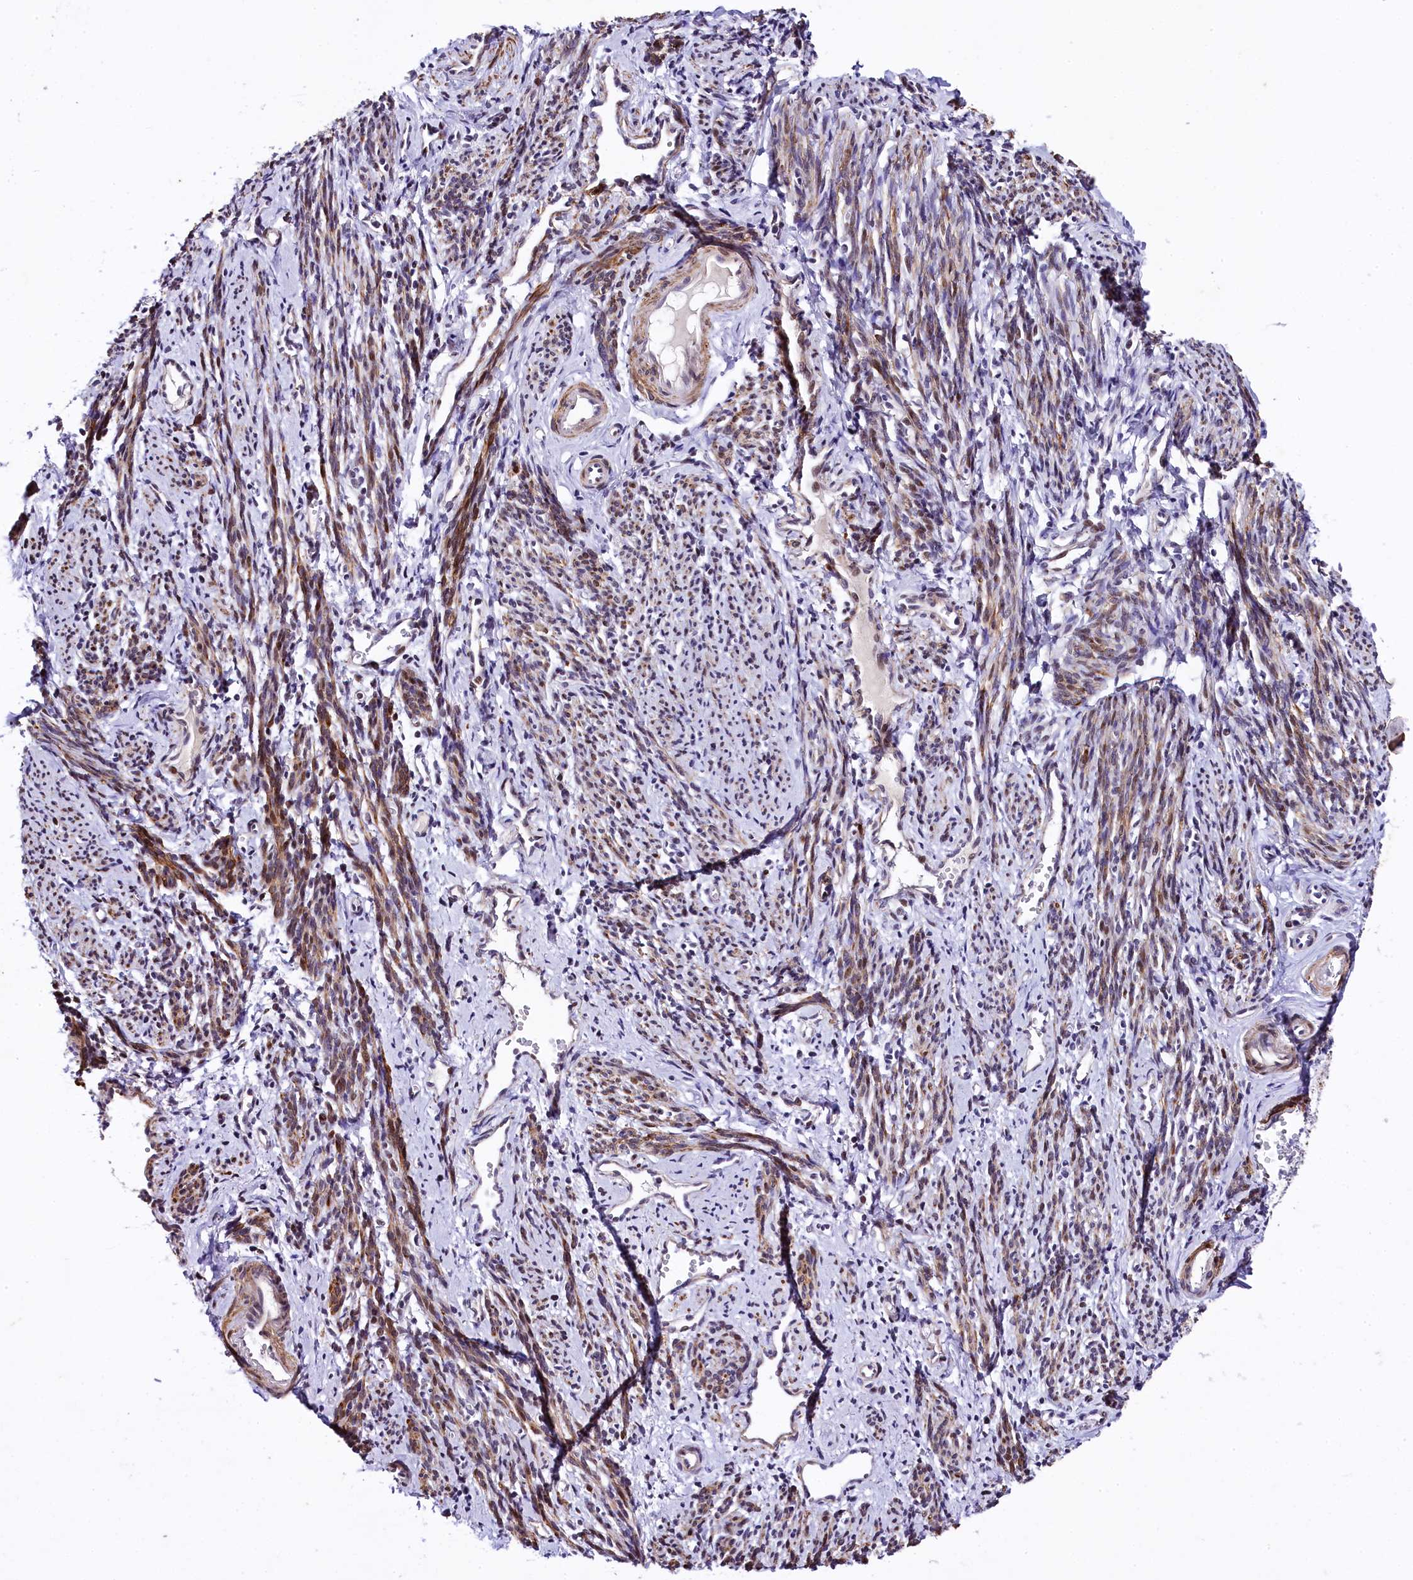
{"staining": {"intensity": "moderate", "quantity": ">75%", "location": "cytoplasmic/membranous"}, "tissue": "smooth muscle", "cell_type": "Smooth muscle cells", "image_type": "normal", "snomed": [{"axis": "morphology", "description": "Normal tissue, NOS"}, {"axis": "topography", "description": "Smooth muscle"}, {"axis": "topography", "description": "Uterus"}], "caption": "Smooth muscle cells display moderate cytoplasmic/membranous expression in approximately >75% of cells in benign smooth muscle.", "gene": "SAMD10", "patient": {"sex": "female", "age": 59}}